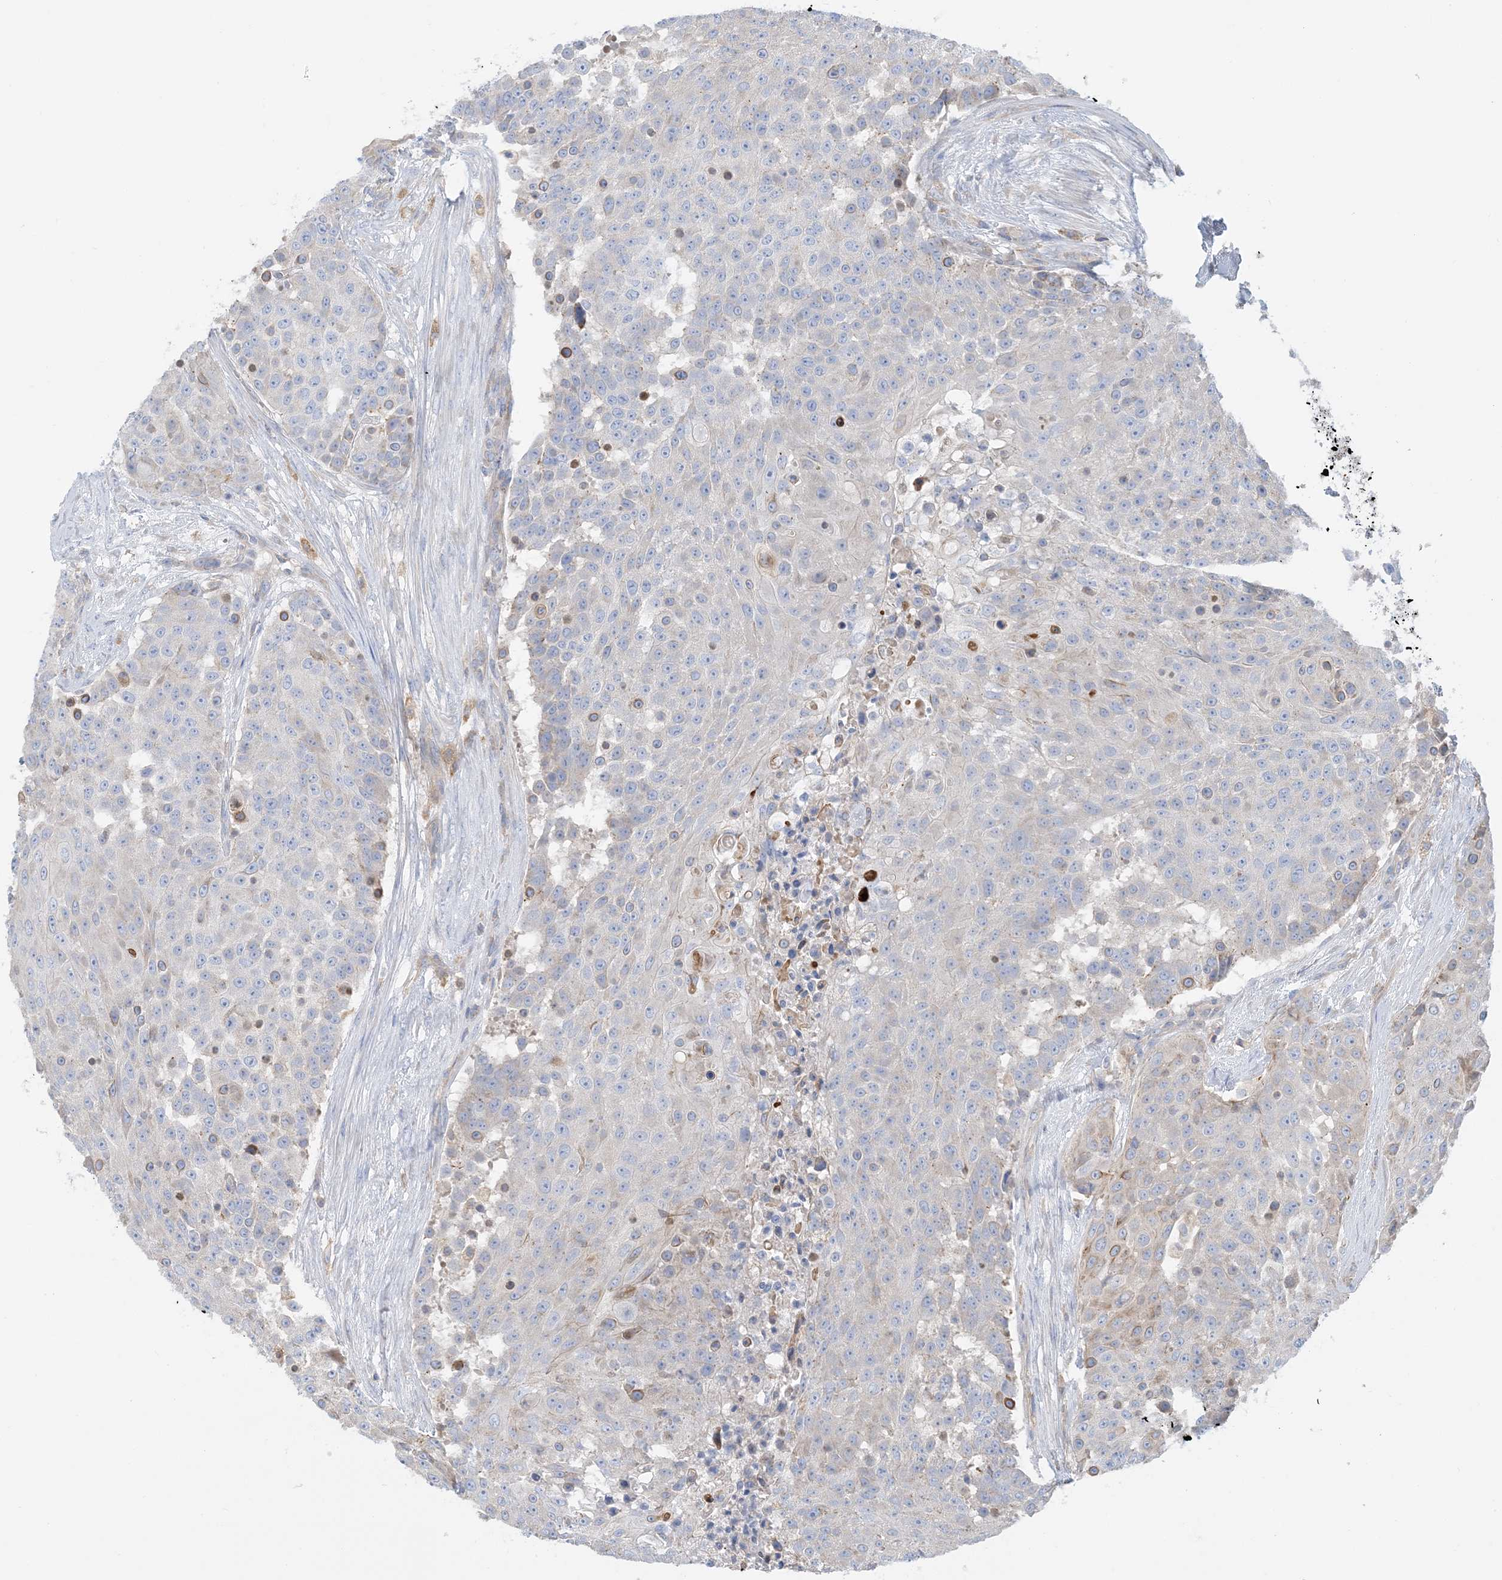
{"staining": {"intensity": "weak", "quantity": "<25%", "location": "cytoplasmic/membranous"}, "tissue": "urothelial cancer", "cell_type": "Tumor cells", "image_type": "cancer", "snomed": [{"axis": "morphology", "description": "Urothelial carcinoma, High grade"}, {"axis": "topography", "description": "Urinary bladder"}], "caption": "High-grade urothelial carcinoma was stained to show a protein in brown. There is no significant expression in tumor cells.", "gene": "CALHM5", "patient": {"sex": "female", "age": 63}}